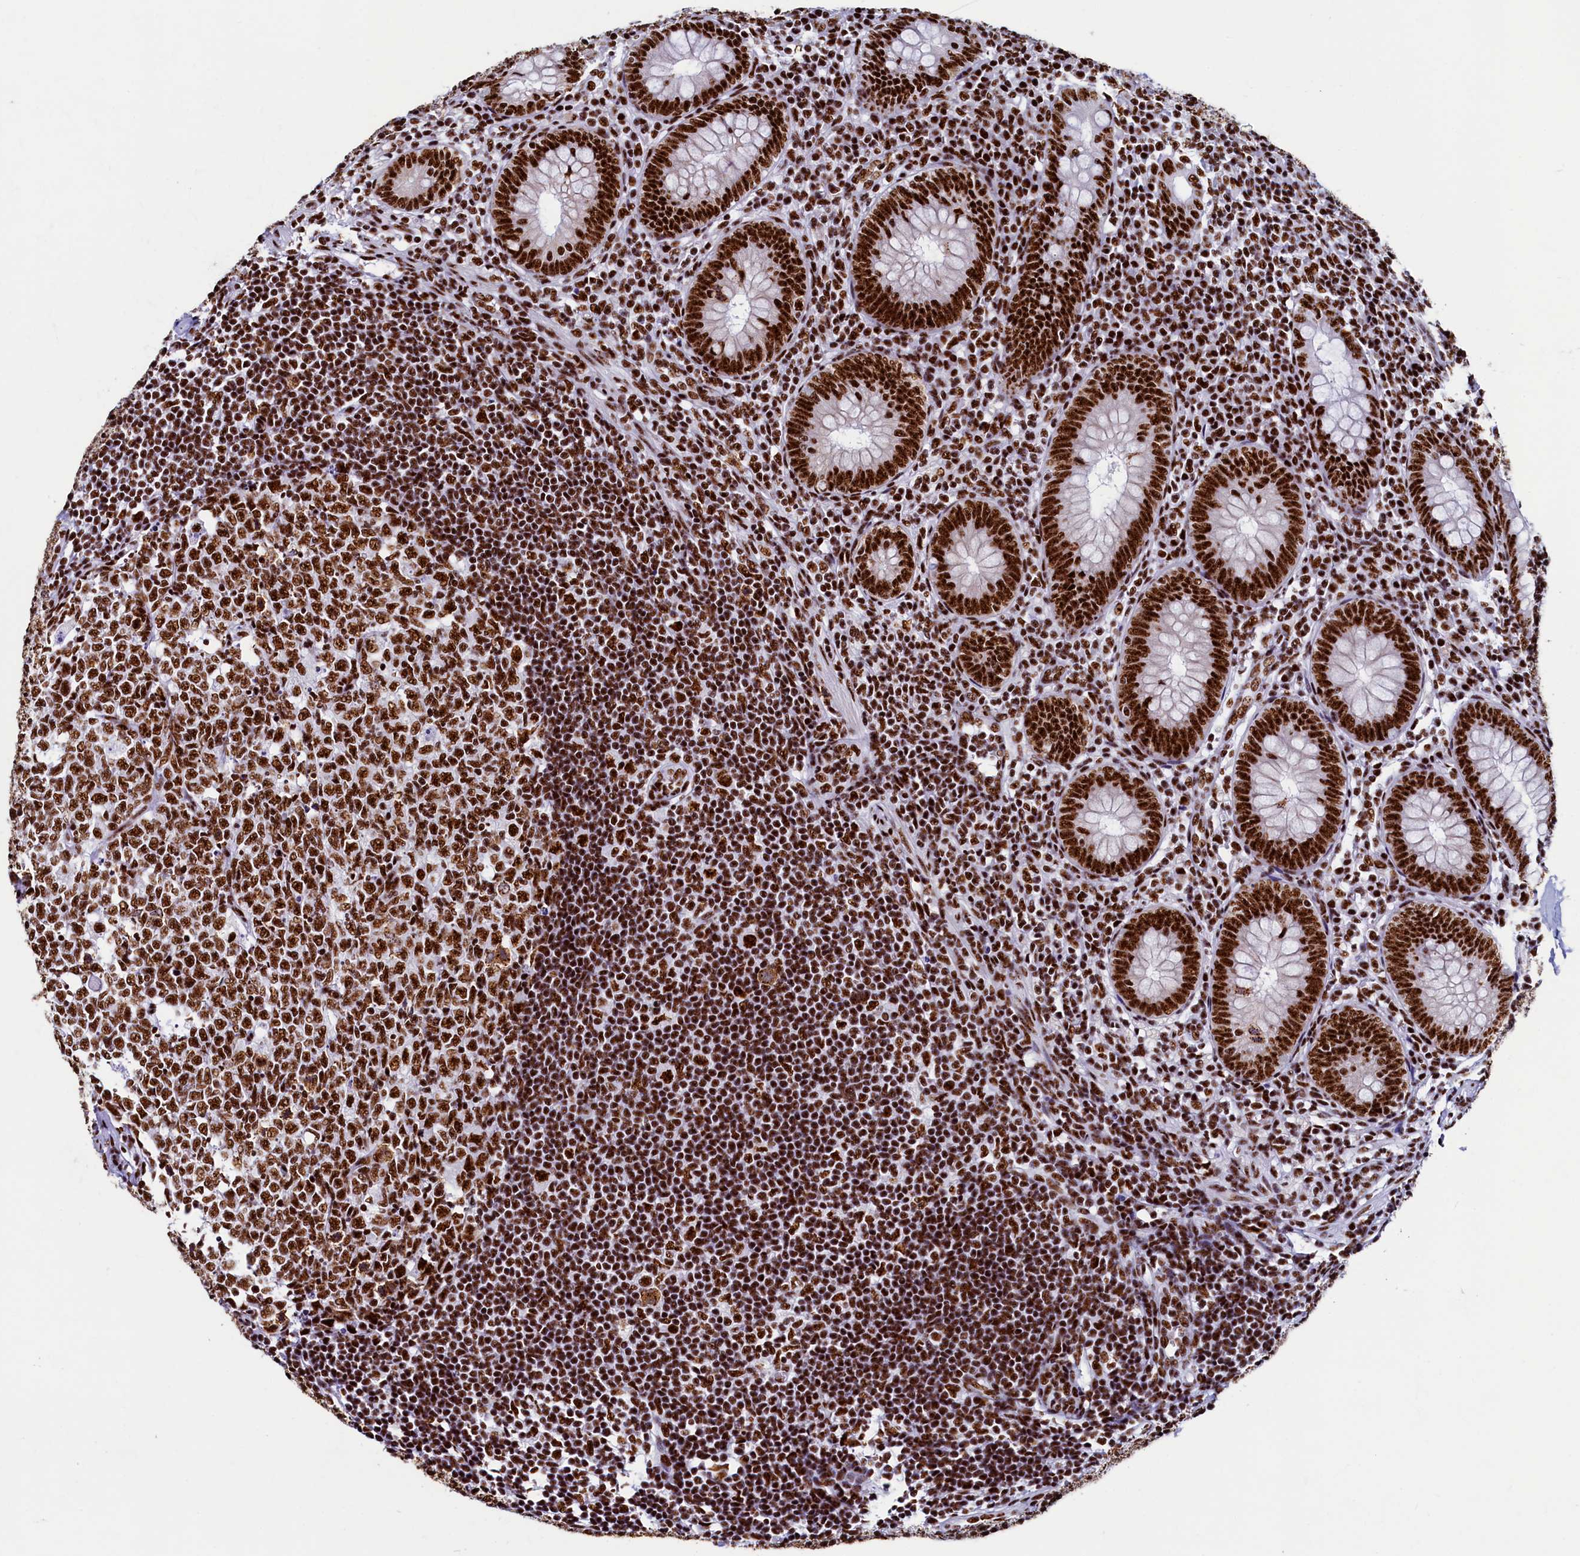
{"staining": {"intensity": "strong", "quantity": ">75%", "location": "nuclear"}, "tissue": "appendix", "cell_type": "Glandular cells", "image_type": "normal", "snomed": [{"axis": "morphology", "description": "Normal tissue, NOS"}, {"axis": "topography", "description": "Appendix"}], "caption": "Protein expression analysis of benign appendix shows strong nuclear staining in about >75% of glandular cells.", "gene": "SRRM2", "patient": {"sex": "male", "age": 14}}